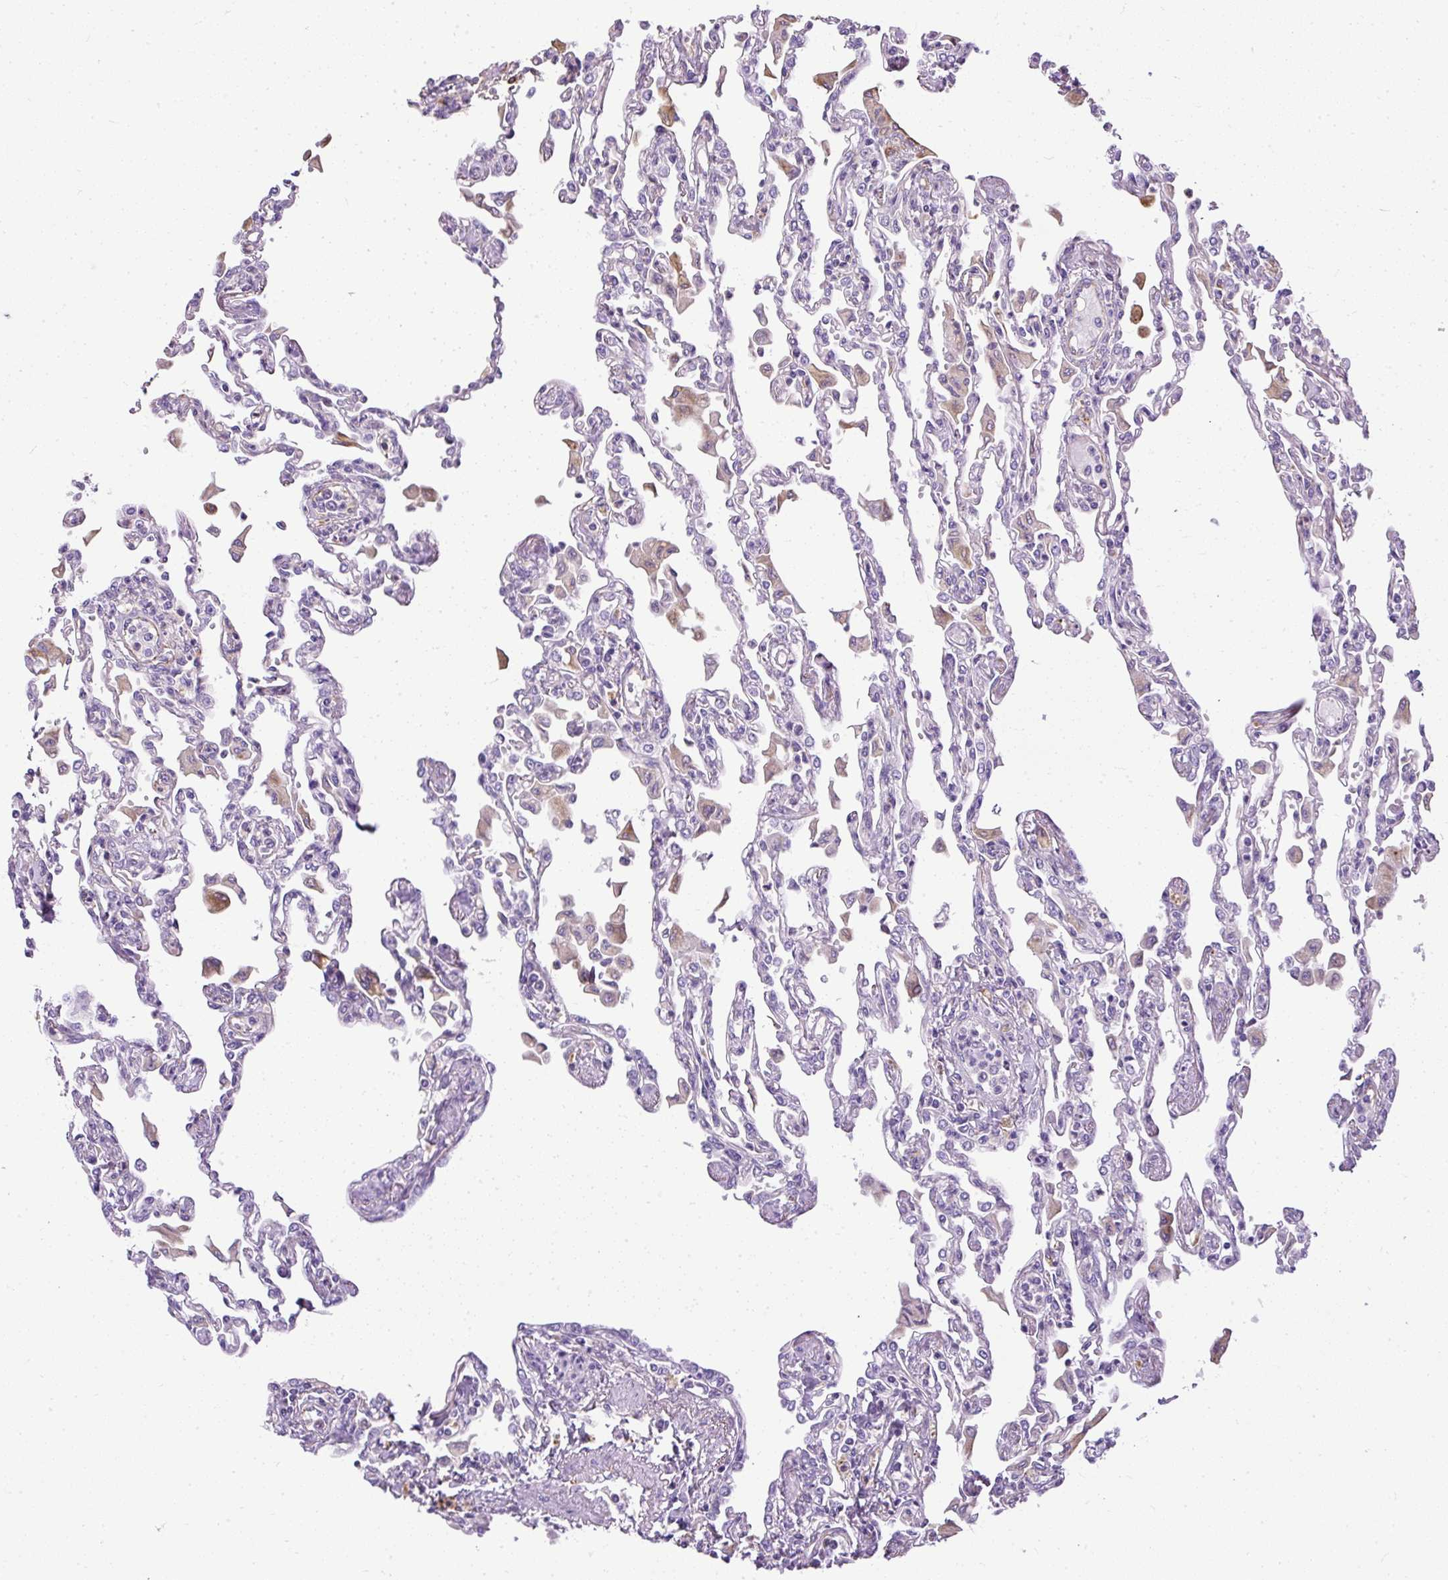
{"staining": {"intensity": "negative", "quantity": "none", "location": "none"}, "tissue": "lung", "cell_type": "Alveolar cells", "image_type": "normal", "snomed": [{"axis": "morphology", "description": "Normal tissue, NOS"}, {"axis": "topography", "description": "Bronchus"}, {"axis": "topography", "description": "Lung"}], "caption": "This is a photomicrograph of immunohistochemistry (IHC) staining of unremarkable lung, which shows no staining in alveolar cells. (DAB IHC visualized using brightfield microscopy, high magnification).", "gene": "PLS1", "patient": {"sex": "female", "age": 49}}